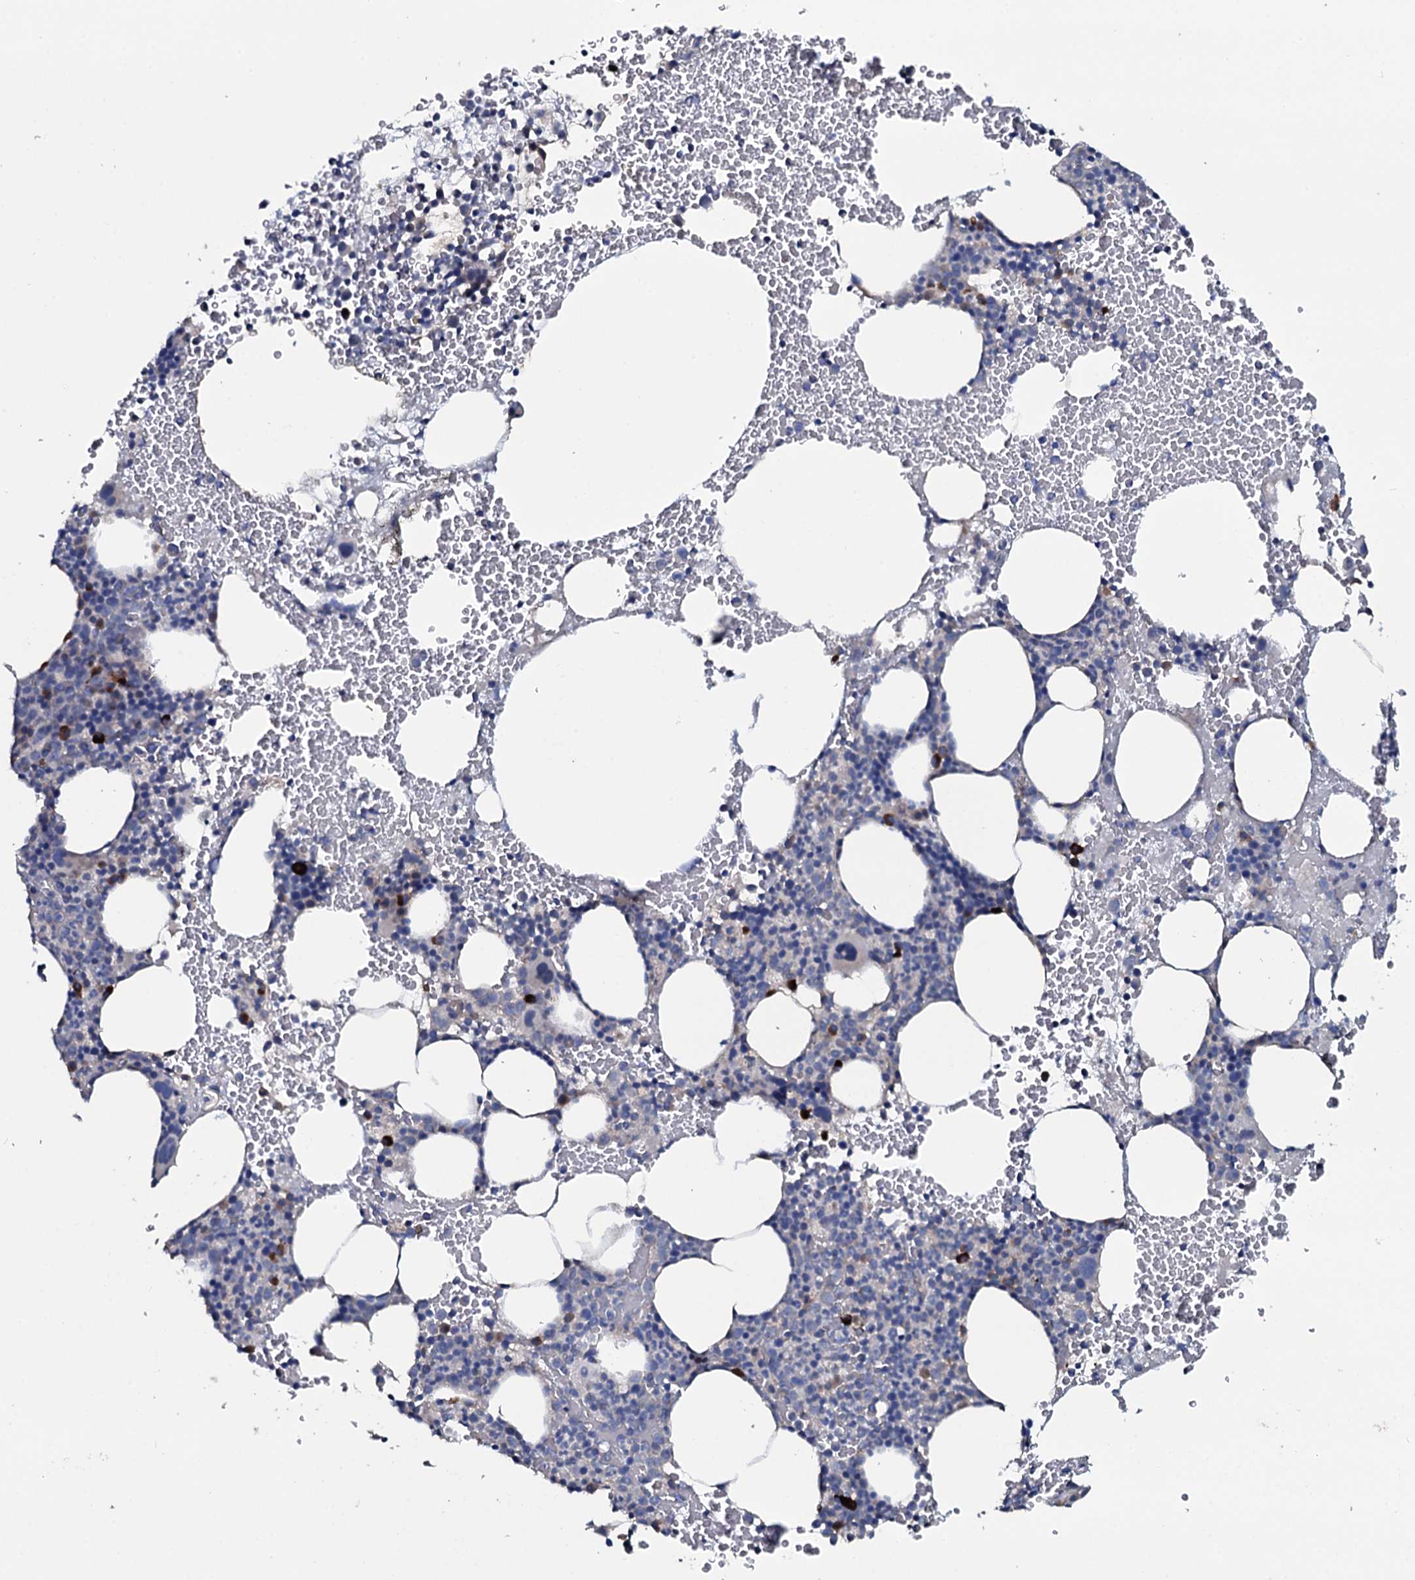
{"staining": {"intensity": "strong", "quantity": "<25%", "location": "cytoplasmic/membranous"}, "tissue": "bone marrow", "cell_type": "Hematopoietic cells", "image_type": "normal", "snomed": [{"axis": "morphology", "description": "Normal tissue, NOS"}, {"axis": "morphology", "description": "Inflammation, NOS"}, {"axis": "topography", "description": "Bone marrow"}], "caption": "Brown immunohistochemical staining in unremarkable human bone marrow displays strong cytoplasmic/membranous staining in about <25% of hematopoietic cells.", "gene": "IL12B", "patient": {"sex": "female", "age": 78}}